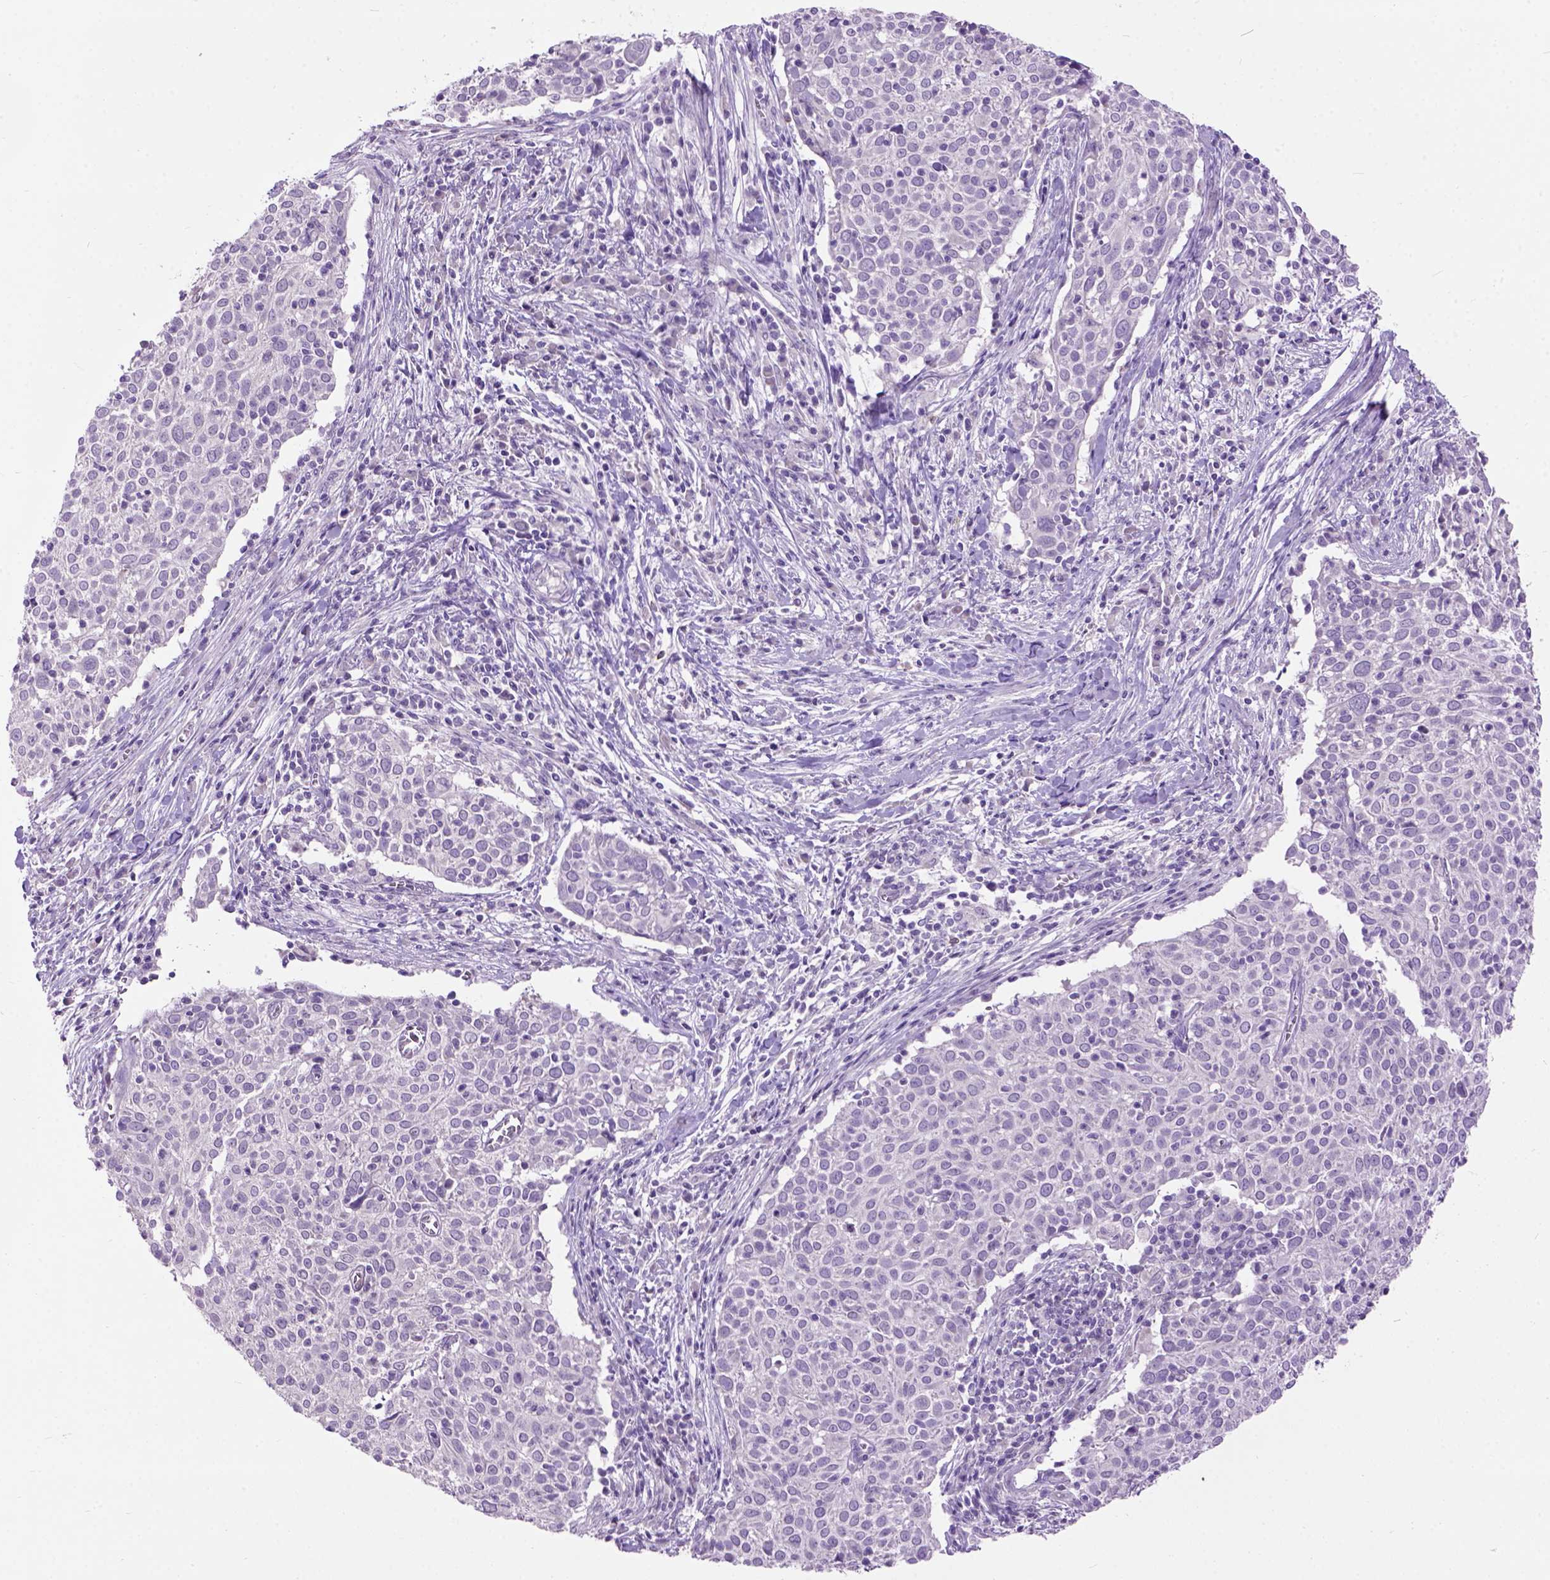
{"staining": {"intensity": "negative", "quantity": "none", "location": "none"}, "tissue": "cervical cancer", "cell_type": "Tumor cells", "image_type": "cancer", "snomed": [{"axis": "morphology", "description": "Squamous cell carcinoma, NOS"}, {"axis": "topography", "description": "Cervix"}], "caption": "IHC histopathology image of human cervical cancer (squamous cell carcinoma) stained for a protein (brown), which displays no staining in tumor cells. (DAB IHC, high magnification).", "gene": "MAPT", "patient": {"sex": "female", "age": 39}}